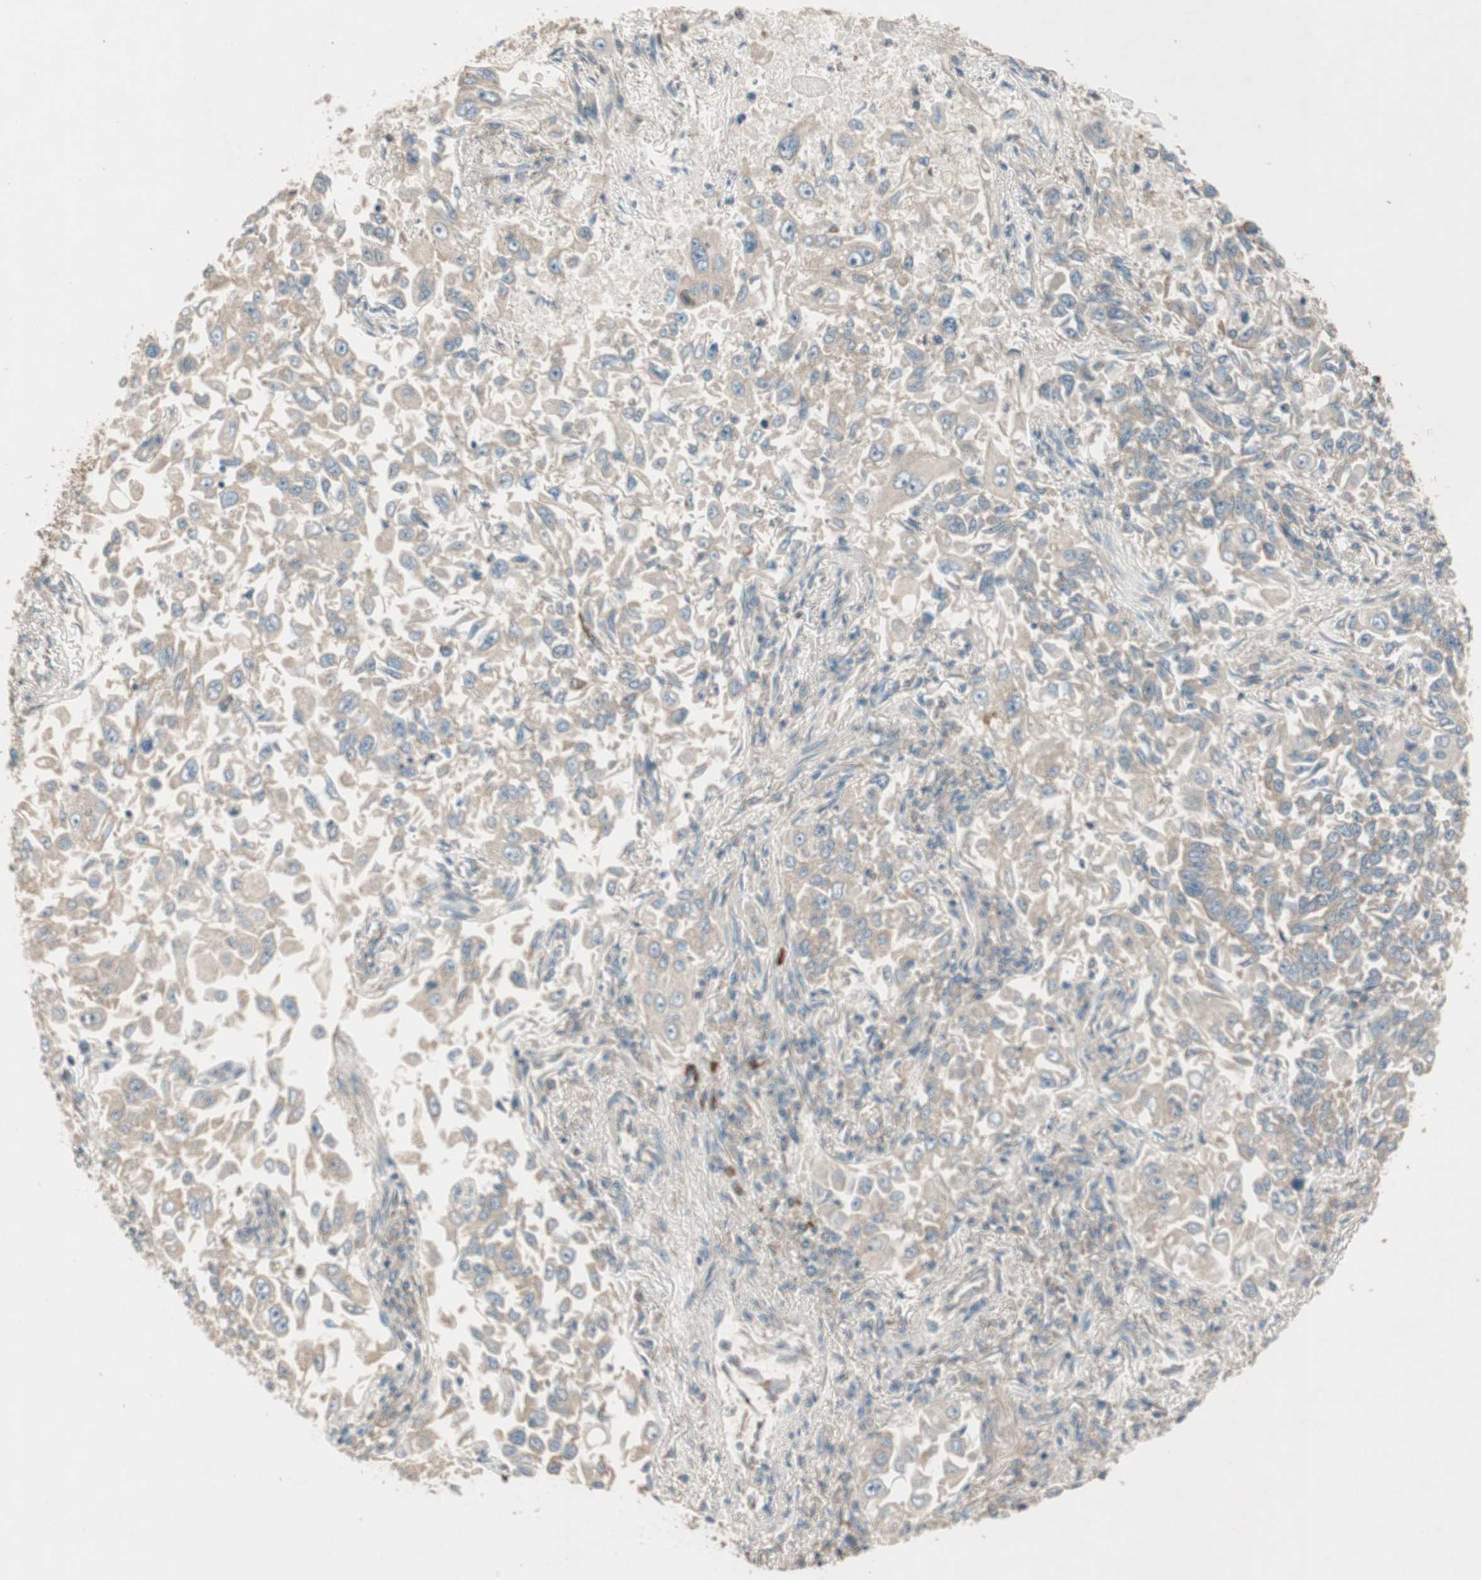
{"staining": {"intensity": "weak", "quantity": ">75%", "location": "cytoplasmic/membranous"}, "tissue": "lung cancer", "cell_type": "Tumor cells", "image_type": "cancer", "snomed": [{"axis": "morphology", "description": "Adenocarcinoma, NOS"}, {"axis": "topography", "description": "Lung"}], "caption": "Human lung cancer (adenocarcinoma) stained with a protein marker demonstrates weak staining in tumor cells.", "gene": "CC2D1A", "patient": {"sex": "male", "age": 84}}